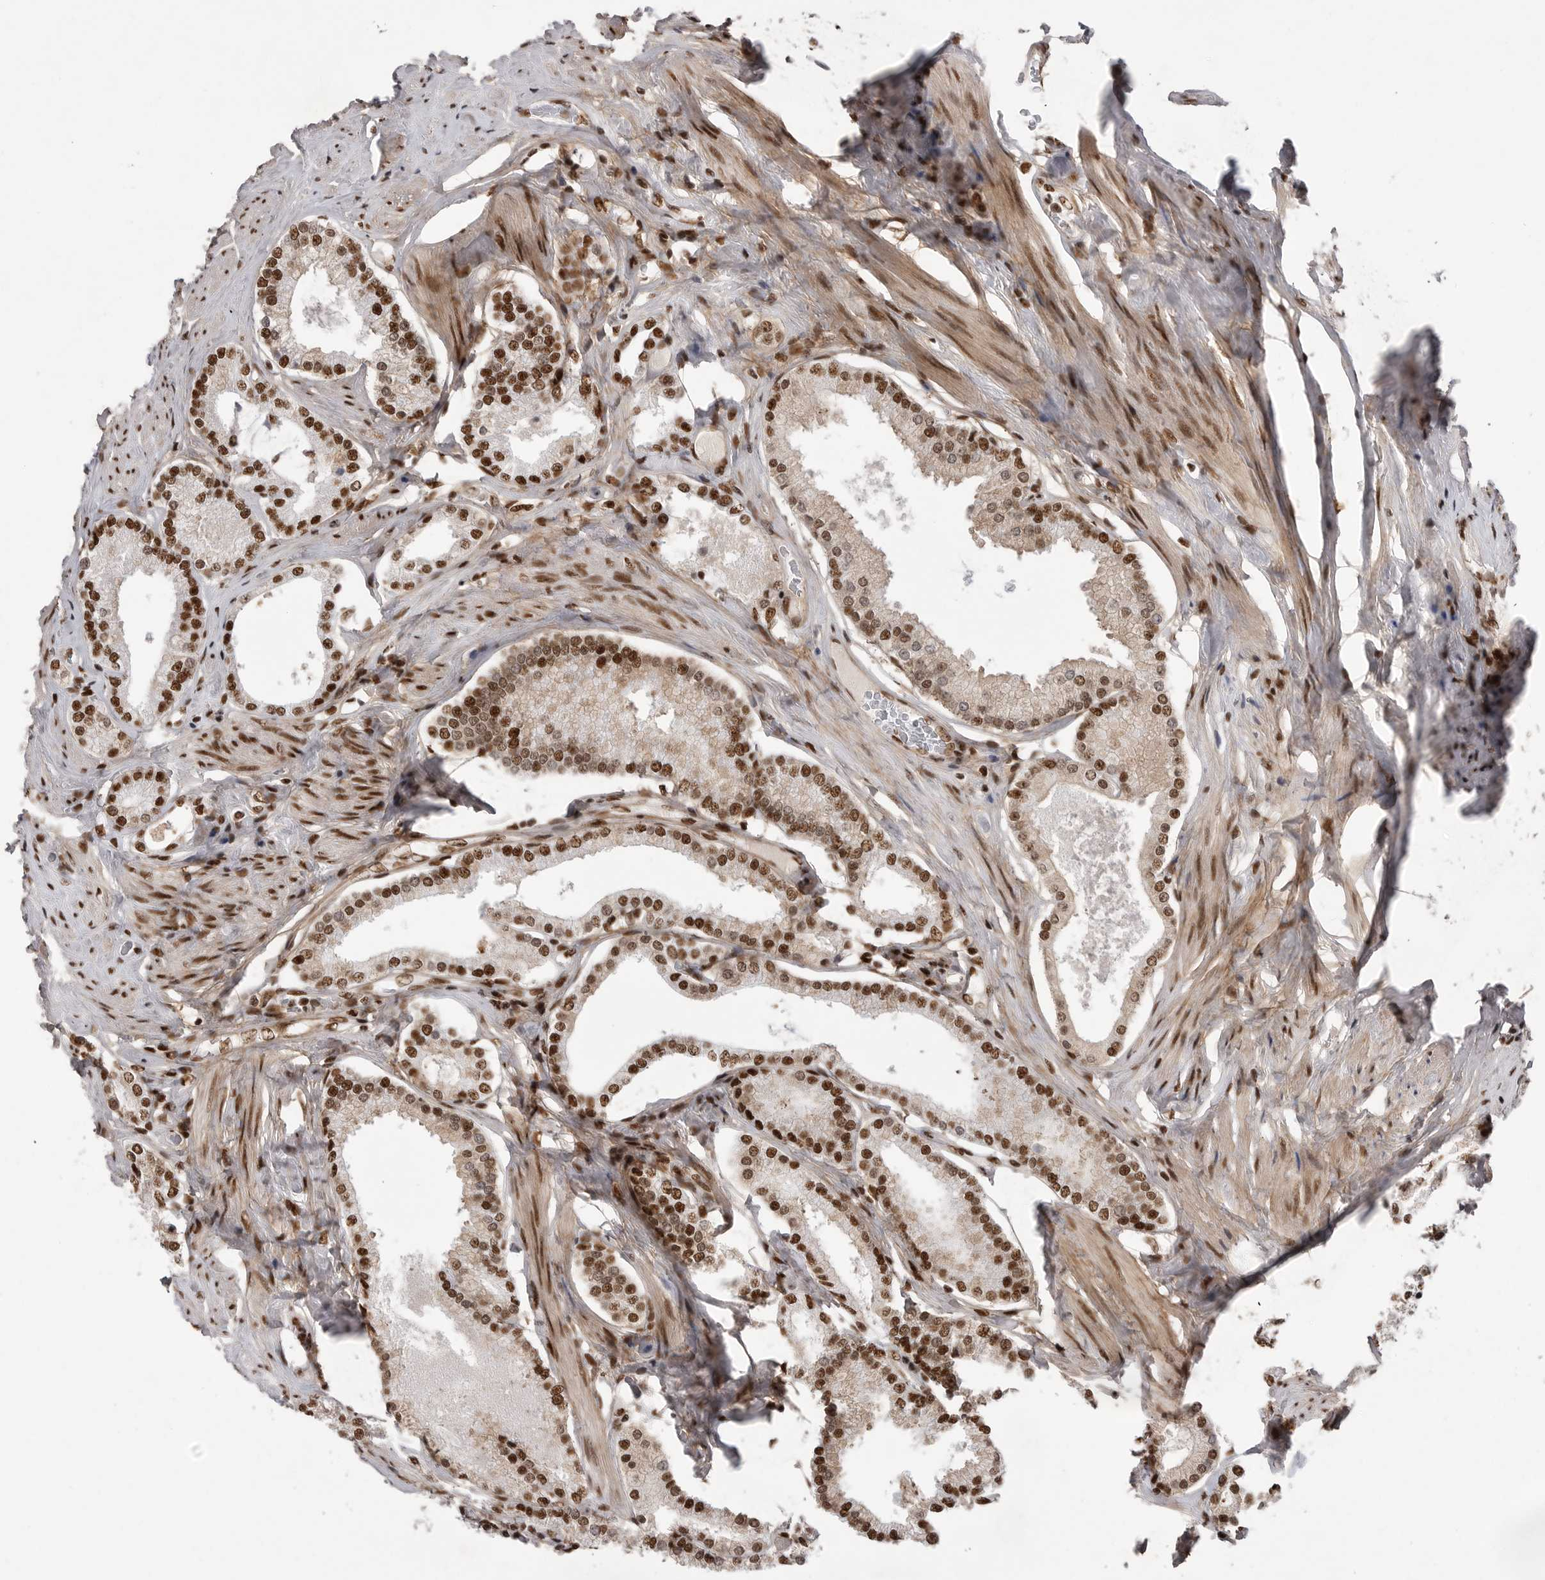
{"staining": {"intensity": "strong", "quantity": ">75%", "location": "nuclear"}, "tissue": "prostate cancer", "cell_type": "Tumor cells", "image_type": "cancer", "snomed": [{"axis": "morphology", "description": "Adenocarcinoma, Low grade"}, {"axis": "topography", "description": "Prostate"}], "caption": "High-magnification brightfield microscopy of prostate cancer (adenocarcinoma (low-grade)) stained with DAB (3,3'-diaminobenzidine) (brown) and counterstained with hematoxylin (blue). tumor cells exhibit strong nuclear staining is identified in approximately>75% of cells.", "gene": "PPP1R8", "patient": {"sex": "male", "age": 71}}